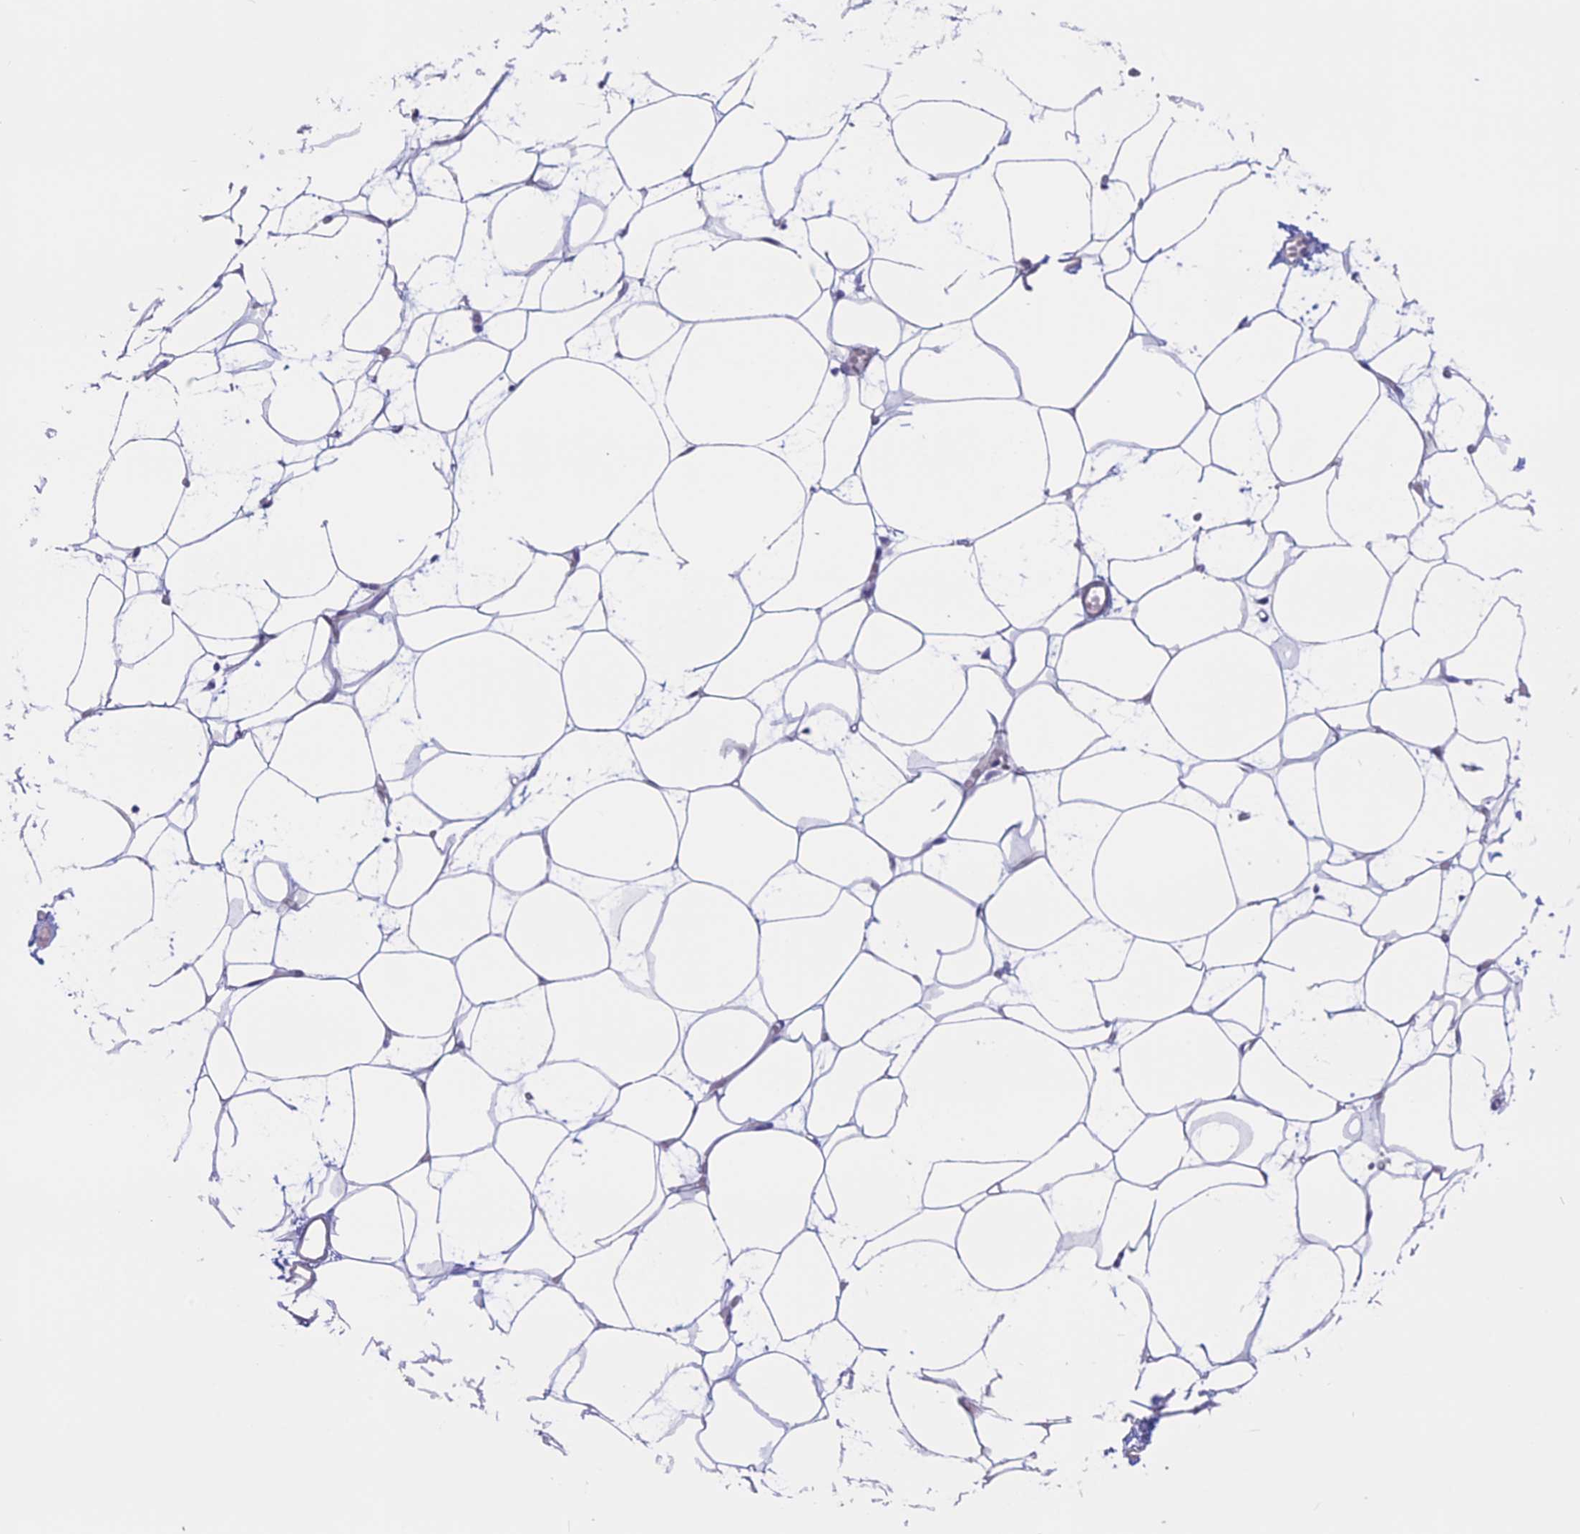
{"staining": {"intensity": "negative", "quantity": "none", "location": "none"}, "tissue": "adipose tissue", "cell_type": "Adipocytes", "image_type": "normal", "snomed": [{"axis": "morphology", "description": "Normal tissue, NOS"}, {"axis": "topography", "description": "Breast"}], "caption": "IHC photomicrograph of normal human adipose tissue stained for a protein (brown), which exhibits no positivity in adipocytes. (Stains: DAB immunohistochemistry with hematoxylin counter stain, Microscopy: brightfield microscopy at high magnification).", "gene": "RP1", "patient": {"sex": "female", "age": 23}}